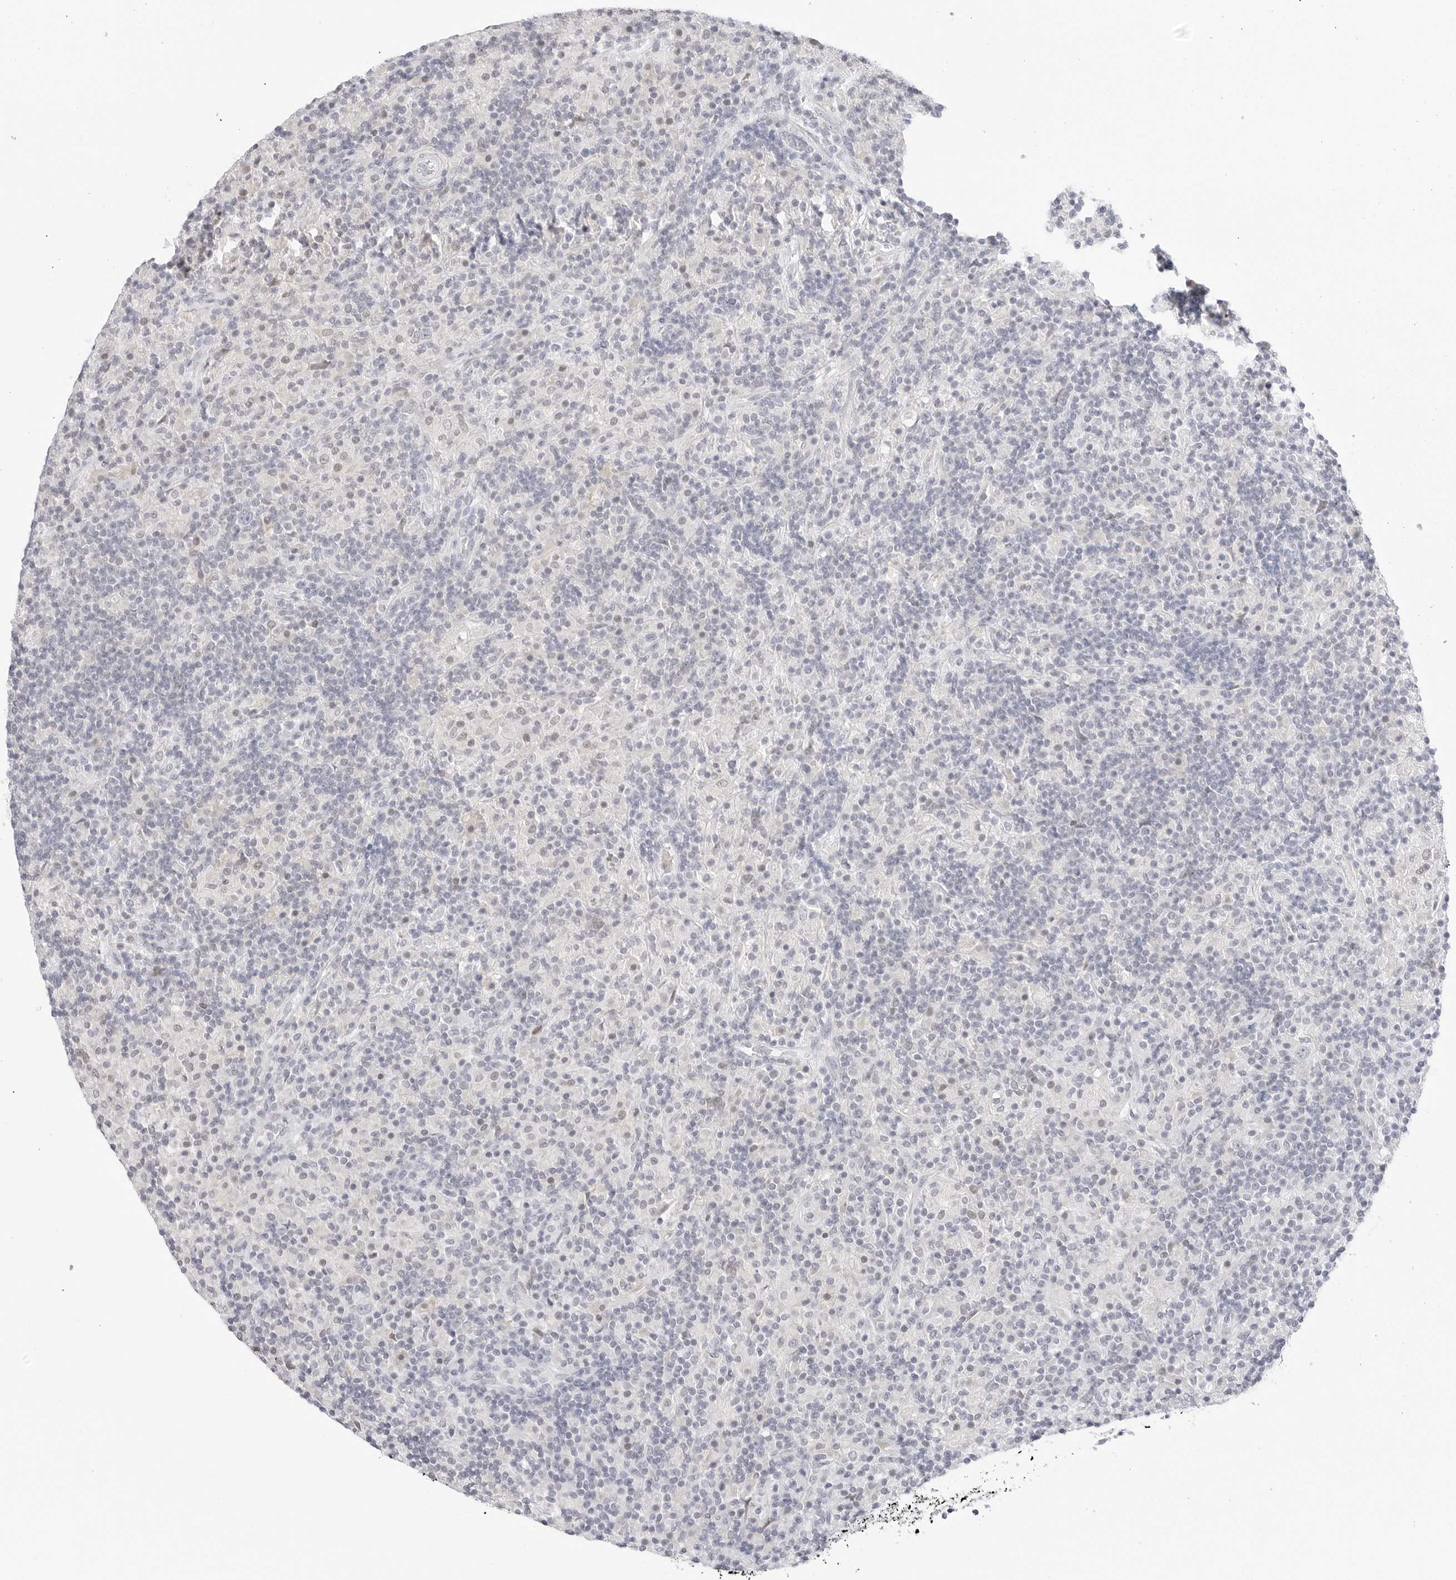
{"staining": {"intensity": "negative", "quantity": "none", "location": "none"}, "tissue": "lymphoma", "cell_type": "Tumor cells", "image_type": "cancer", "snomed": [{"axis": "morphology", "description": "Hodgkin's disease, NOS"}, {"axis": "topography", "description": "Lymph node"}], "caption": "Hodgkin's disease was stained to show a protein in brown. There is no significant staining in tumor cells. (DAB (3,3'-diaminobenzidine) IHC, high magnification).", "gene": "HMGCS2", "patient": {"sex": "male", "age": 70}}